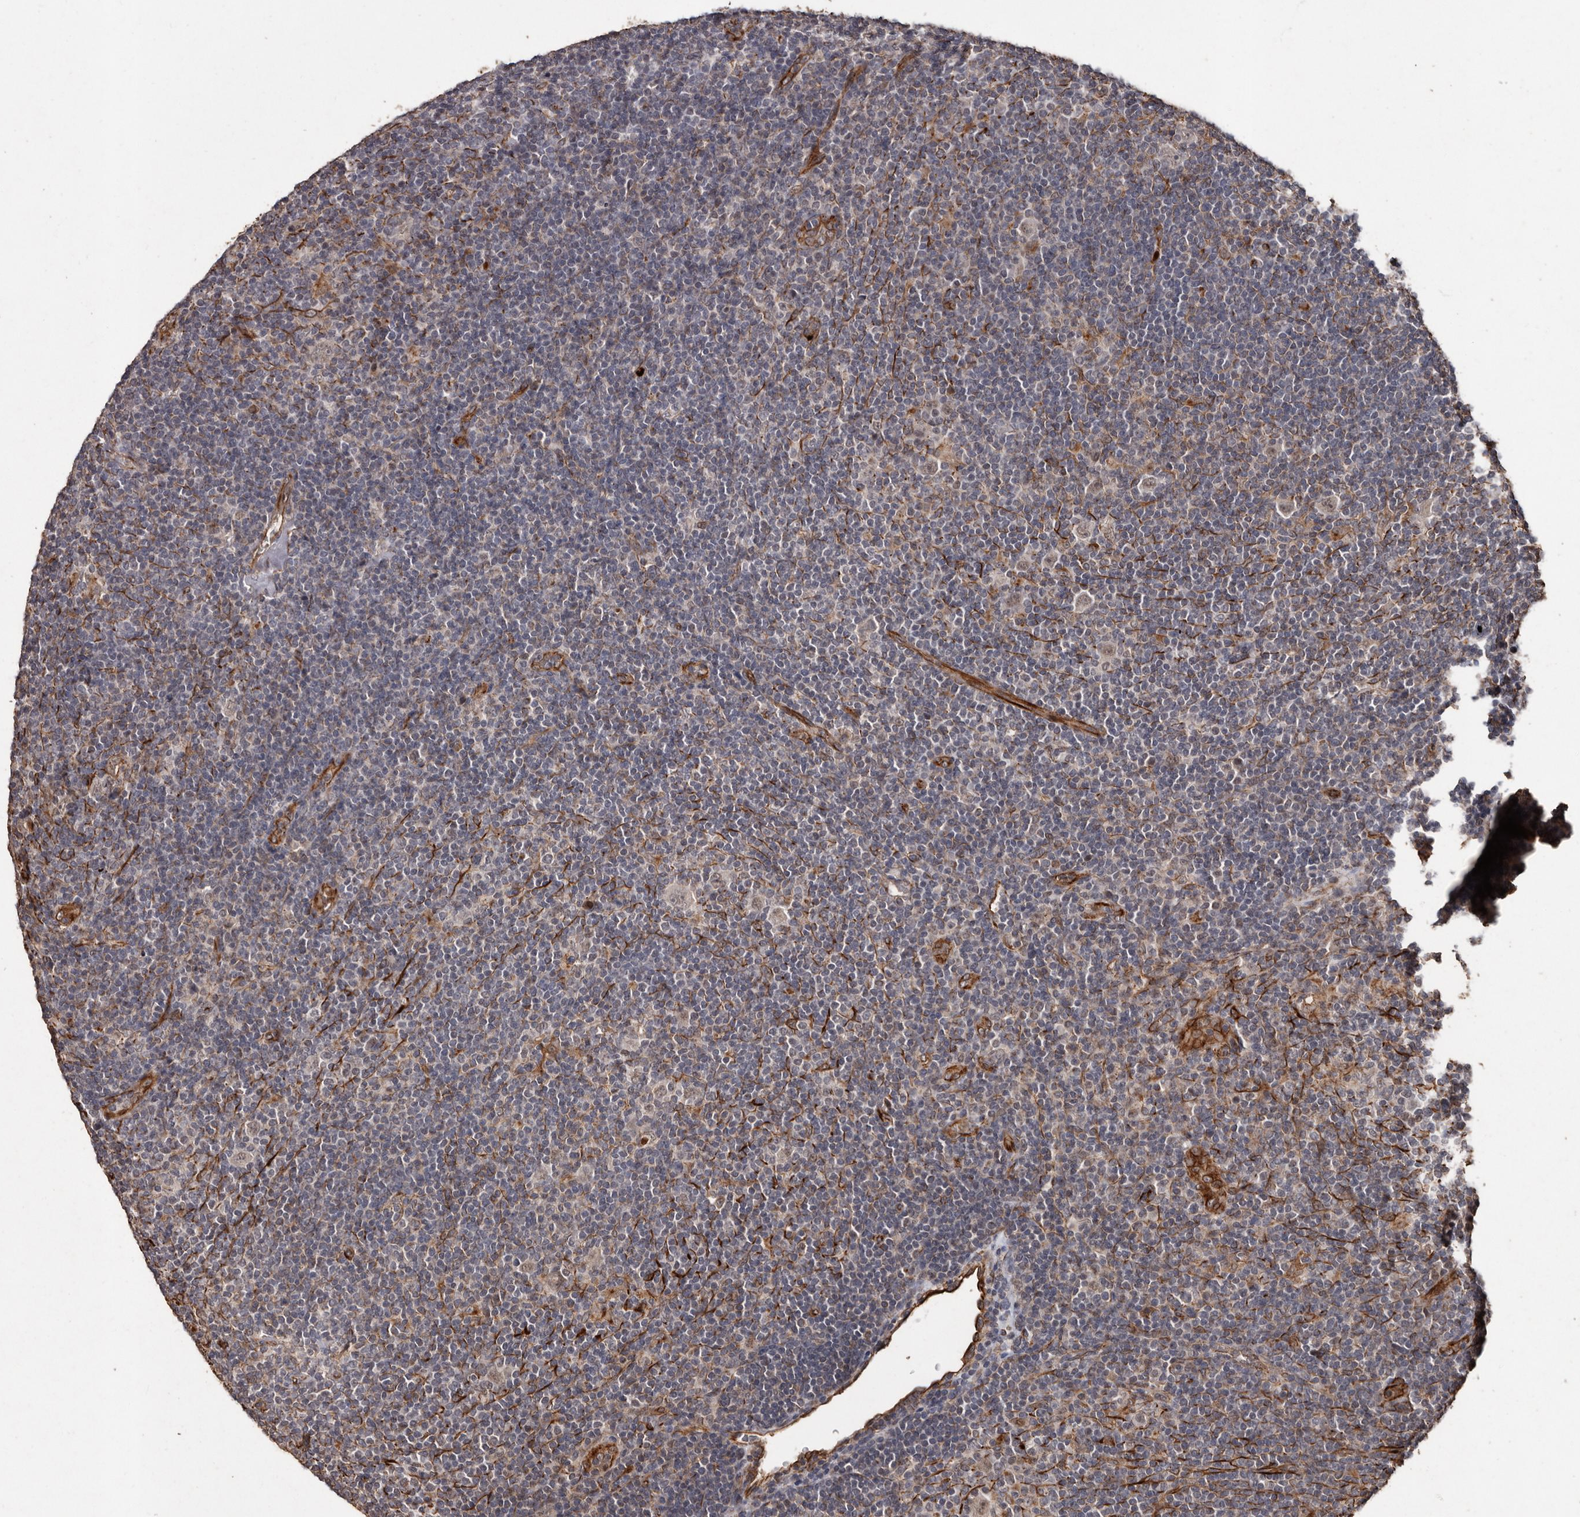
{"staining": {"intensity": "weak", "quantity": ">75%", "location": "nuclear"}, "tissue": "lymphoma", "cell_type": "Tumor cells", "image_type": "cancer", "snomed": [{"axis": "morphology", "description": "Hodgkin's disease, NOS"}, {"axis": "topography", "description": "Lymph node"}], "caption": "DAB (3,3'-diaminobenzidine) immunohistochemical staining of lymphoma reveals weak nuclear protein positivity in approximately >75% of tumor cells.", "gene": "BRAT1", "patient": {"sex": "female", "age": 57}}